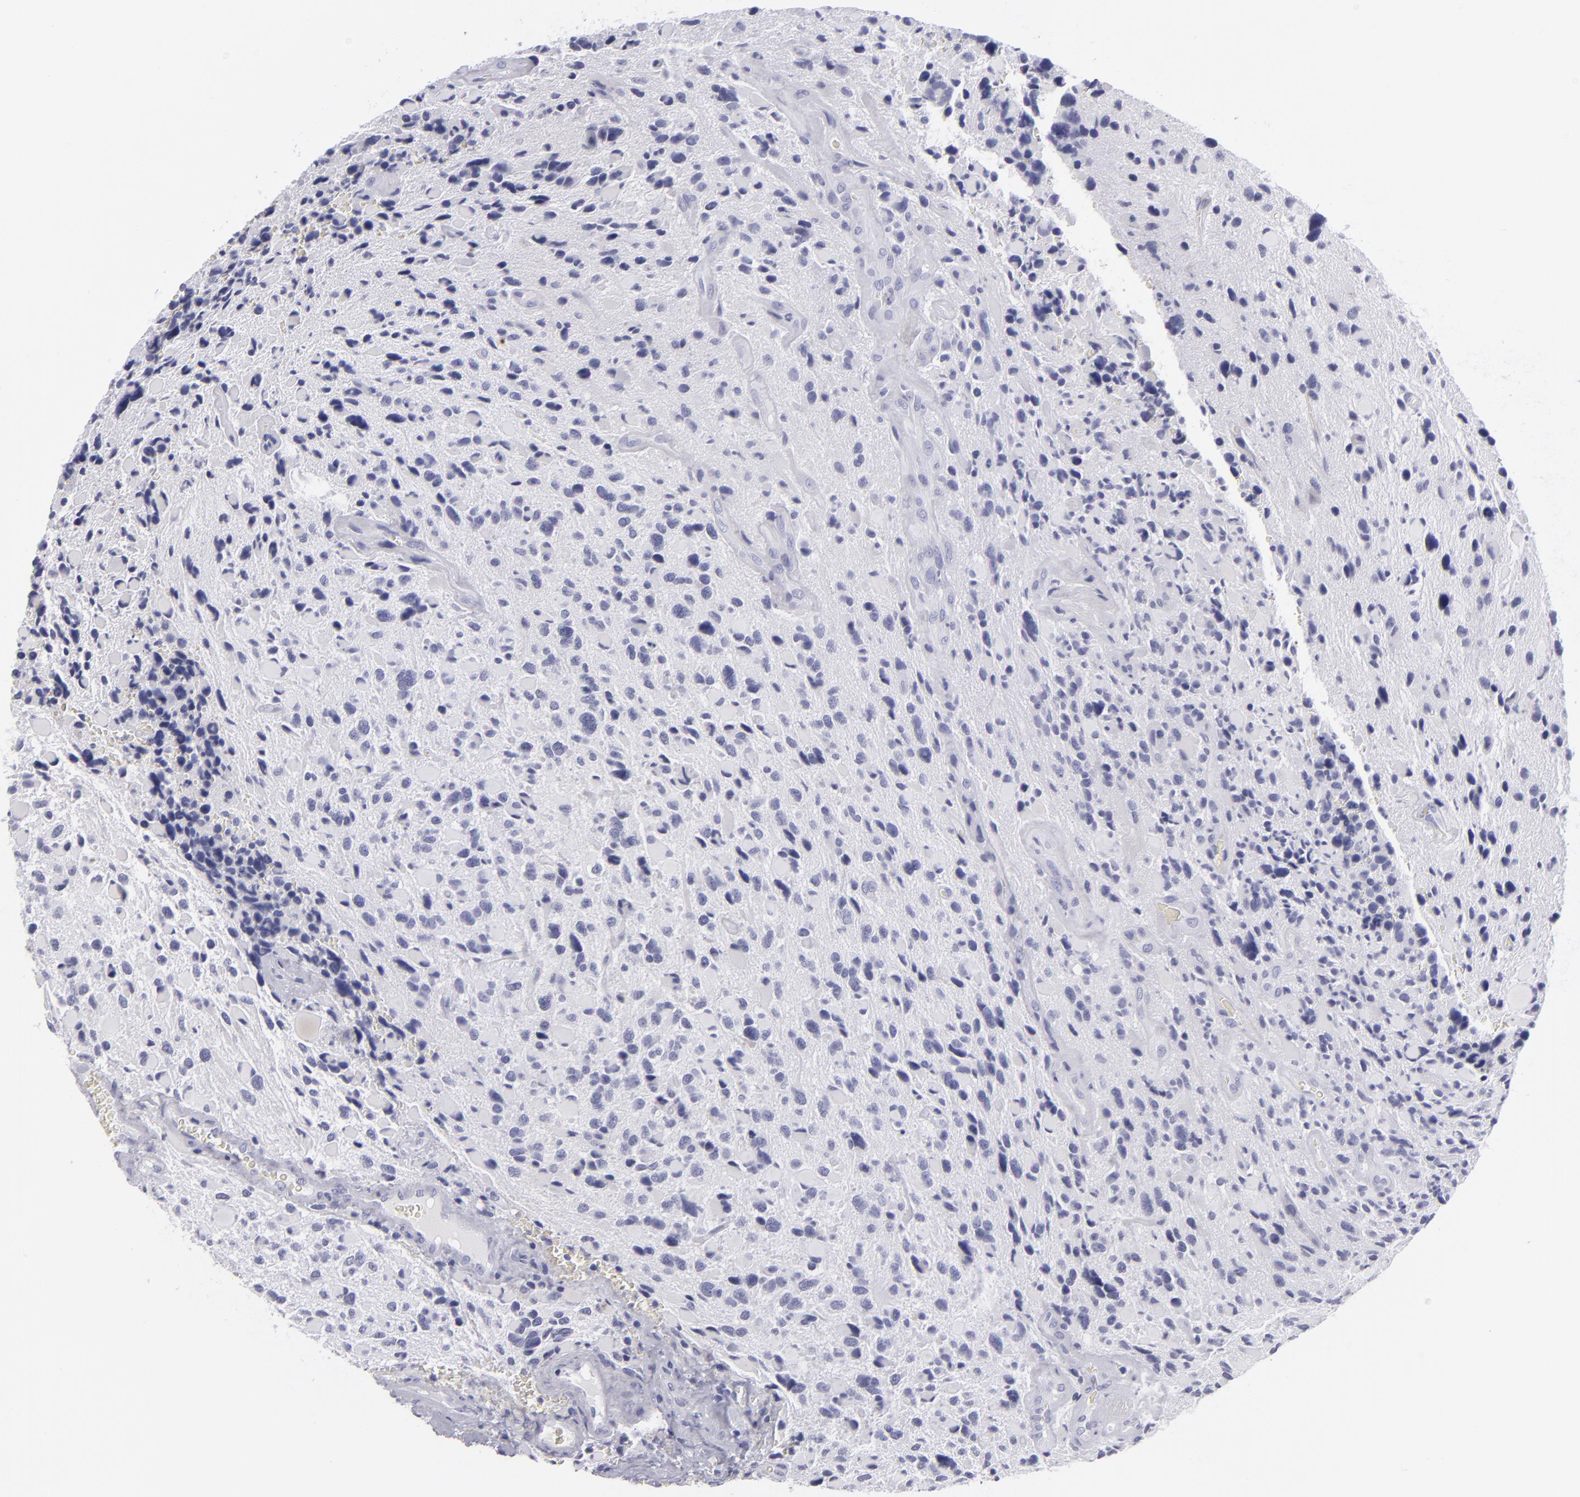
{"staining": {"intensity": "negative", "quantity": "none", "location": "none"}, "tissue": "glioma", "cell_type": "Tumor cells", "image_type": "cancer", "snomed": [{"axis": "morphology", "description": "Glioma, malignant, High grade"}, {"axis": "topography", "description": "Brain"}], "caption": "This is a photomicrograph of IHC staining of high-grade glioma (malignant), which shows no positivity in tumor cells.", "gene": "VIL1", "patient": {"sex": "female", "age": 37}}